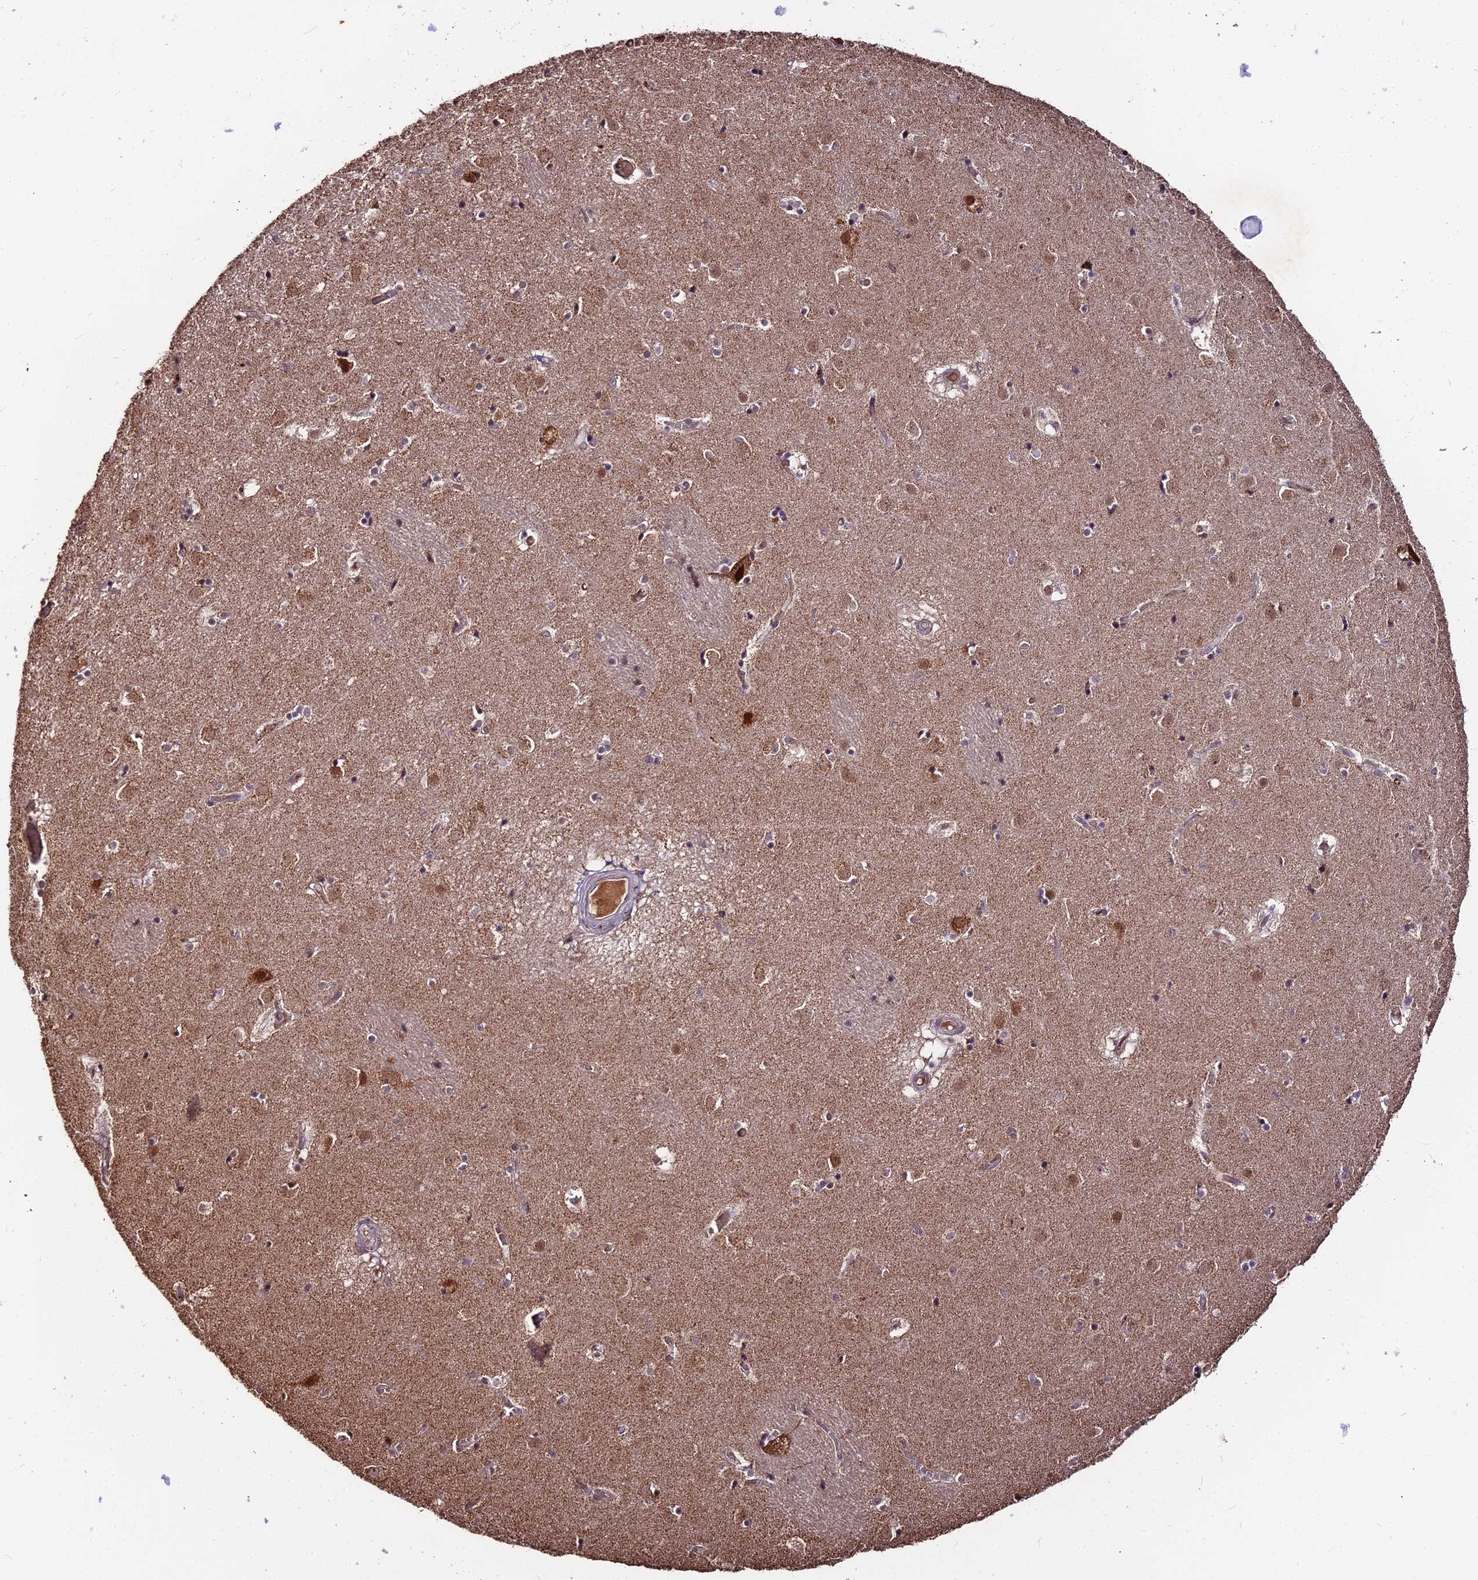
{"staining": {"intensity": "negative", "quantity": "none", "location": "none"}, "tissue": "caudate", "cell_type": "Glial cells", "image_type": "normal", "snomed": [{"axis": "morphology", "description": "Normal tissue, NOS"}, {"axis": "topography", "description": "Lateral ventricle wall"}], "caption": "This is an IHC image of benign human caudate. There is no positivity in glial cells.", "gene": "ZDBF2", "patient": {"sex": "male", "age": 70}}